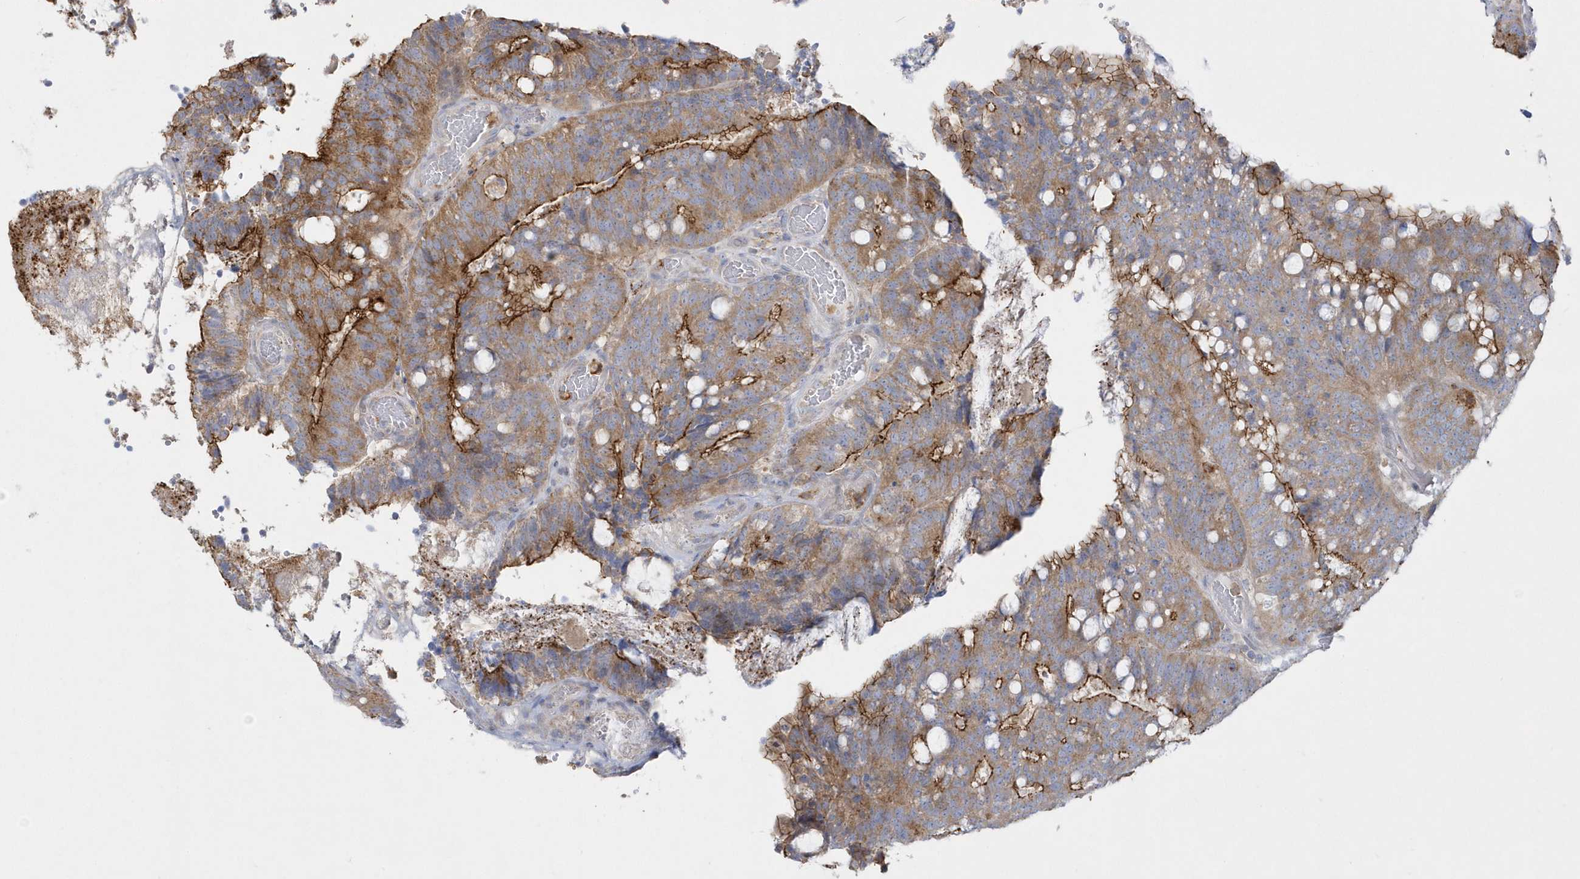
{"staining": {"intensity": "strong", "quantity": ">75%", "location": "cytoplasmic/membranous"}, "tissue": "colorectal cancer", "cell_type": "Tumor cells", "image_type": "cancer", "snomed": [{"axis": "morphology", "description": "Adenocarcinoma, NOS"}, {"axis": "topography", "description": "Colon"}], "caption": "Protein staining reveals strong cytoplasmic/membranous expression in approximately >75% of tumor cells in colorectal cancer.", "gene": "DNAJC18", "patient": {"sex": "female", "age": 66}}